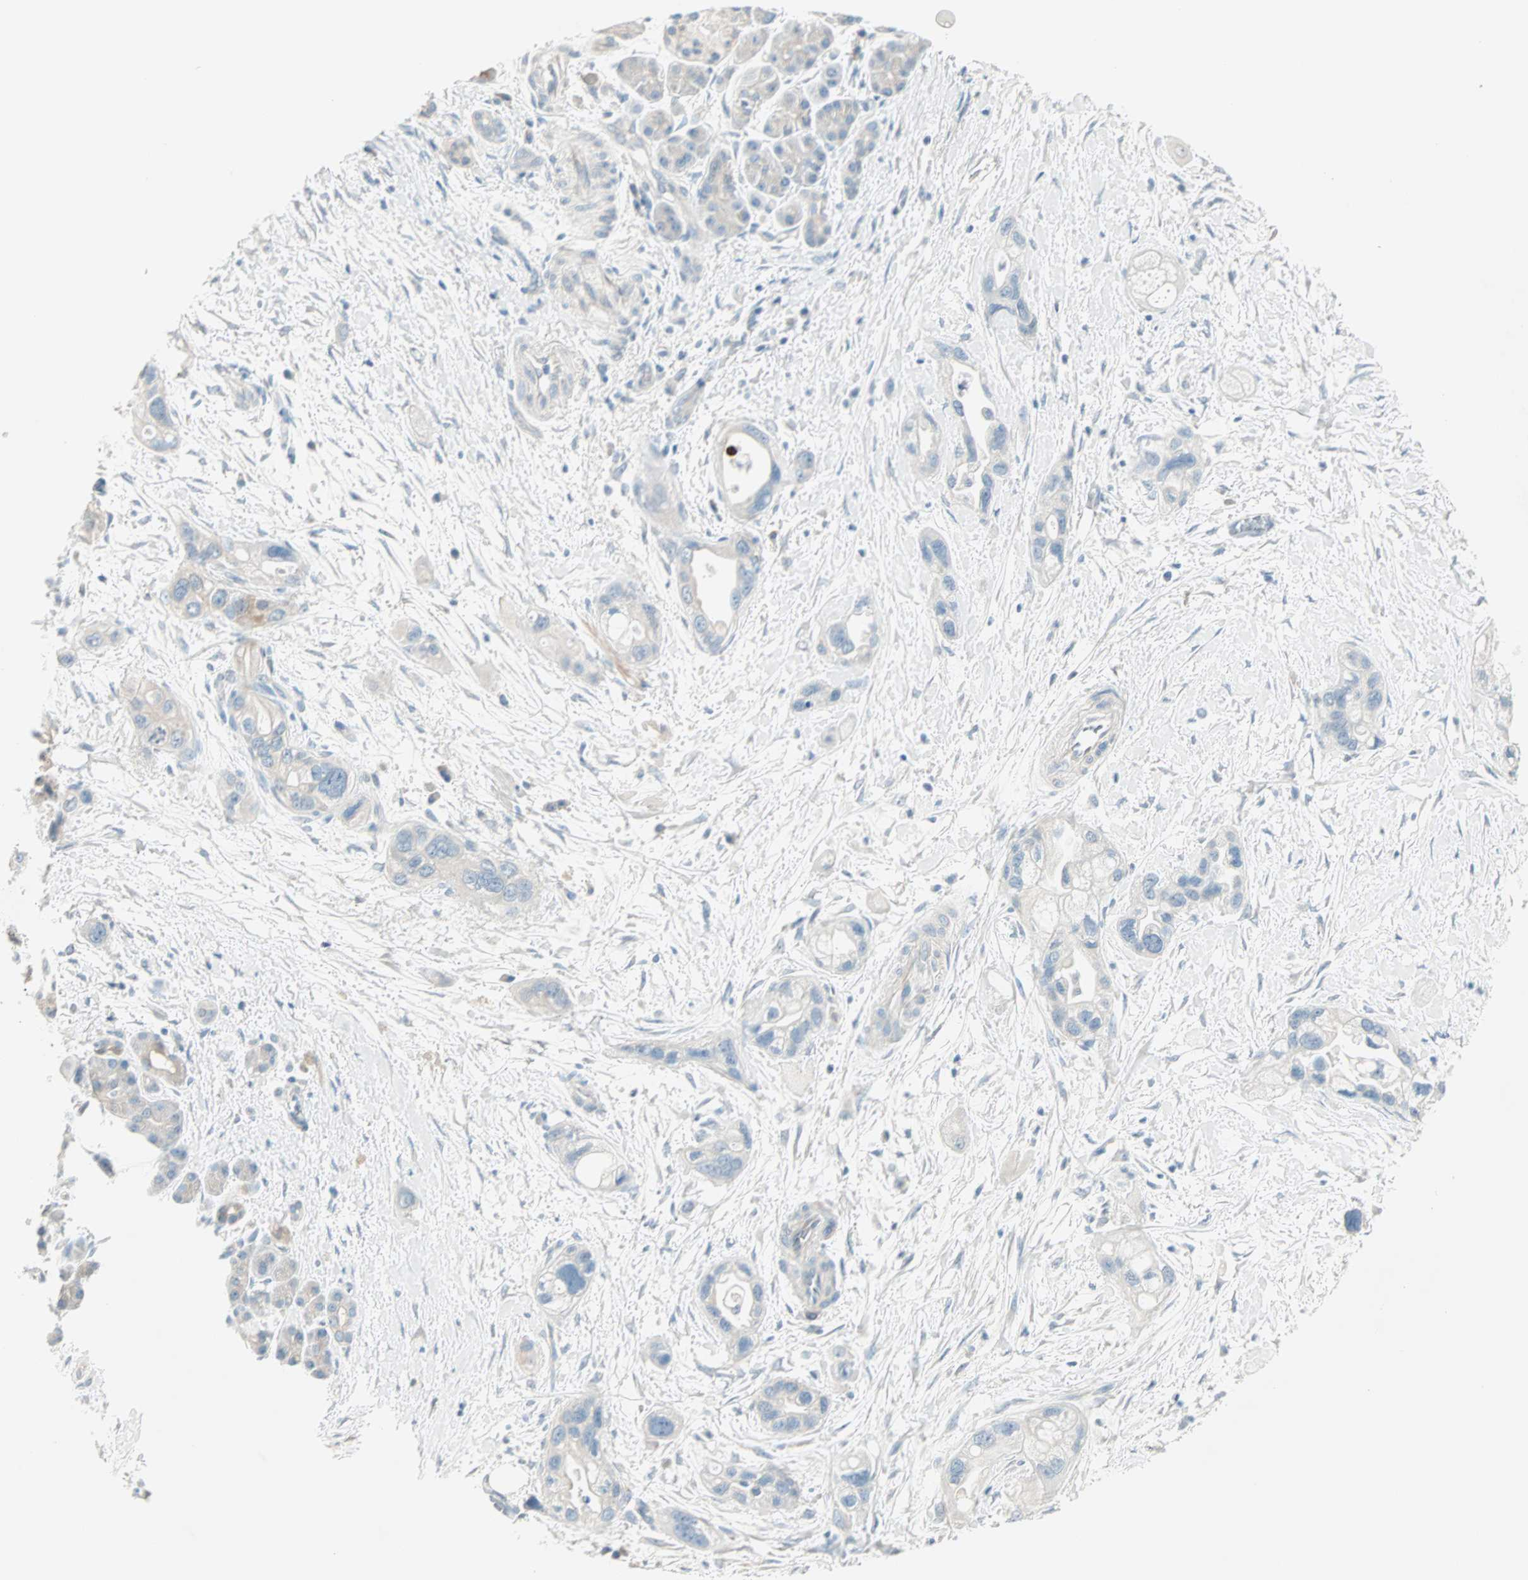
{"staining": {"intensity": "weak", "quantity": "<25%", "location": "cytoplasmic/membranous"}, "tissue": "pancreatic cancer", "cell_type": "Tumor cells", "image_type": "cancer", "snomed": [{"axis": "morphology", "description": "Adenocarcinoma, NOS"}, {"axis": "topography", "description": "Pancreas"}], "caption": "Photomicrograph shows no significant protein positivity in tumor cells of pancreatic cancer.", "gene": "SULT1C2", "patient": {"sex": "female", "age": 77}}